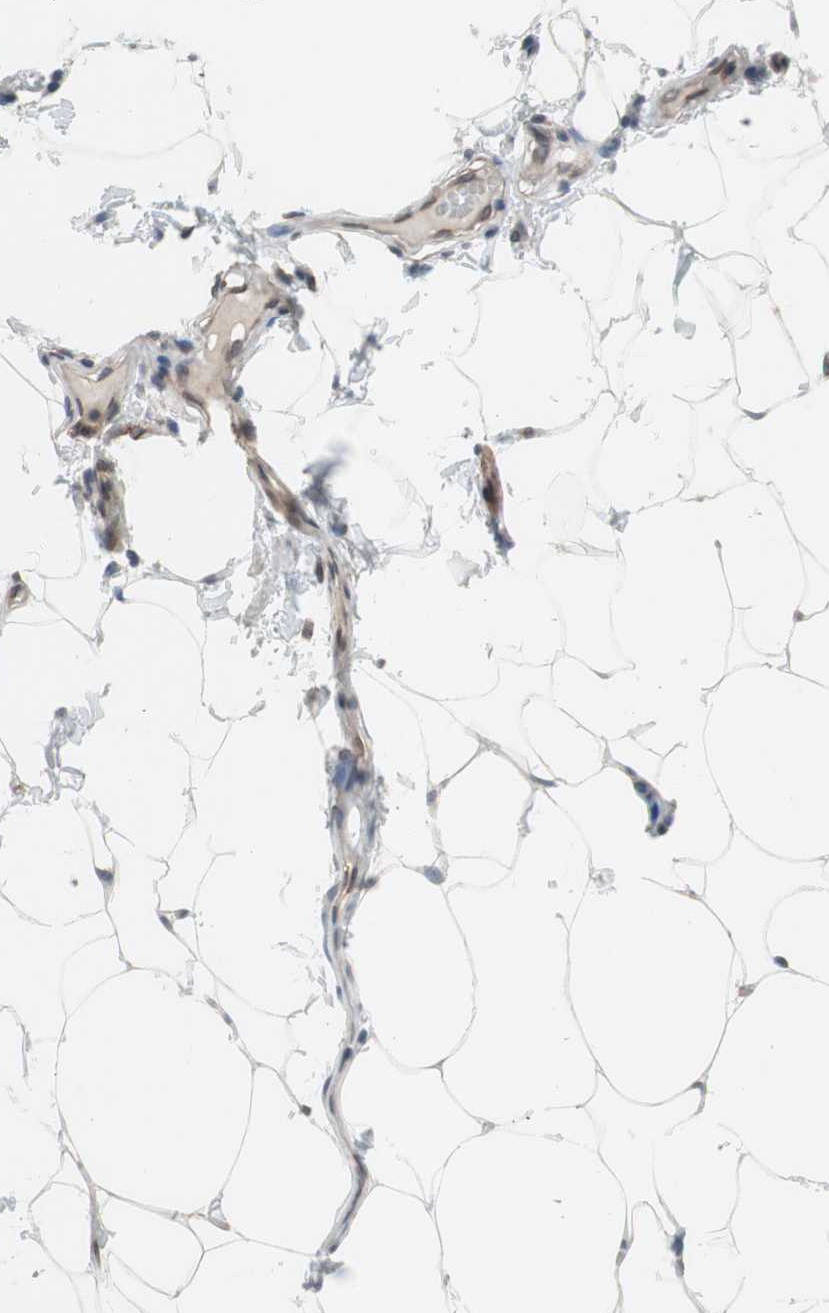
{"staining": {"intensity": "negative", "quantity": "none", "location": "none"}, "tissue": "adipose tissue", "cell_type": "Adipocytes", "image_type": "normal", "snomed": [{"axis": "morphology", "description": "Normal tissue, NOS"}, {"axis": "topography", "description": "Vascular tissue"}], "caption": "This image is of unremarkable adipose tissue stained with immunohistochemistry to label a protein in brown with the nuclei are counter-stained blue. There is no expression in adipocytes.", "gene": "ARNT2", "patient": {"sex": "male", "age": 41}}